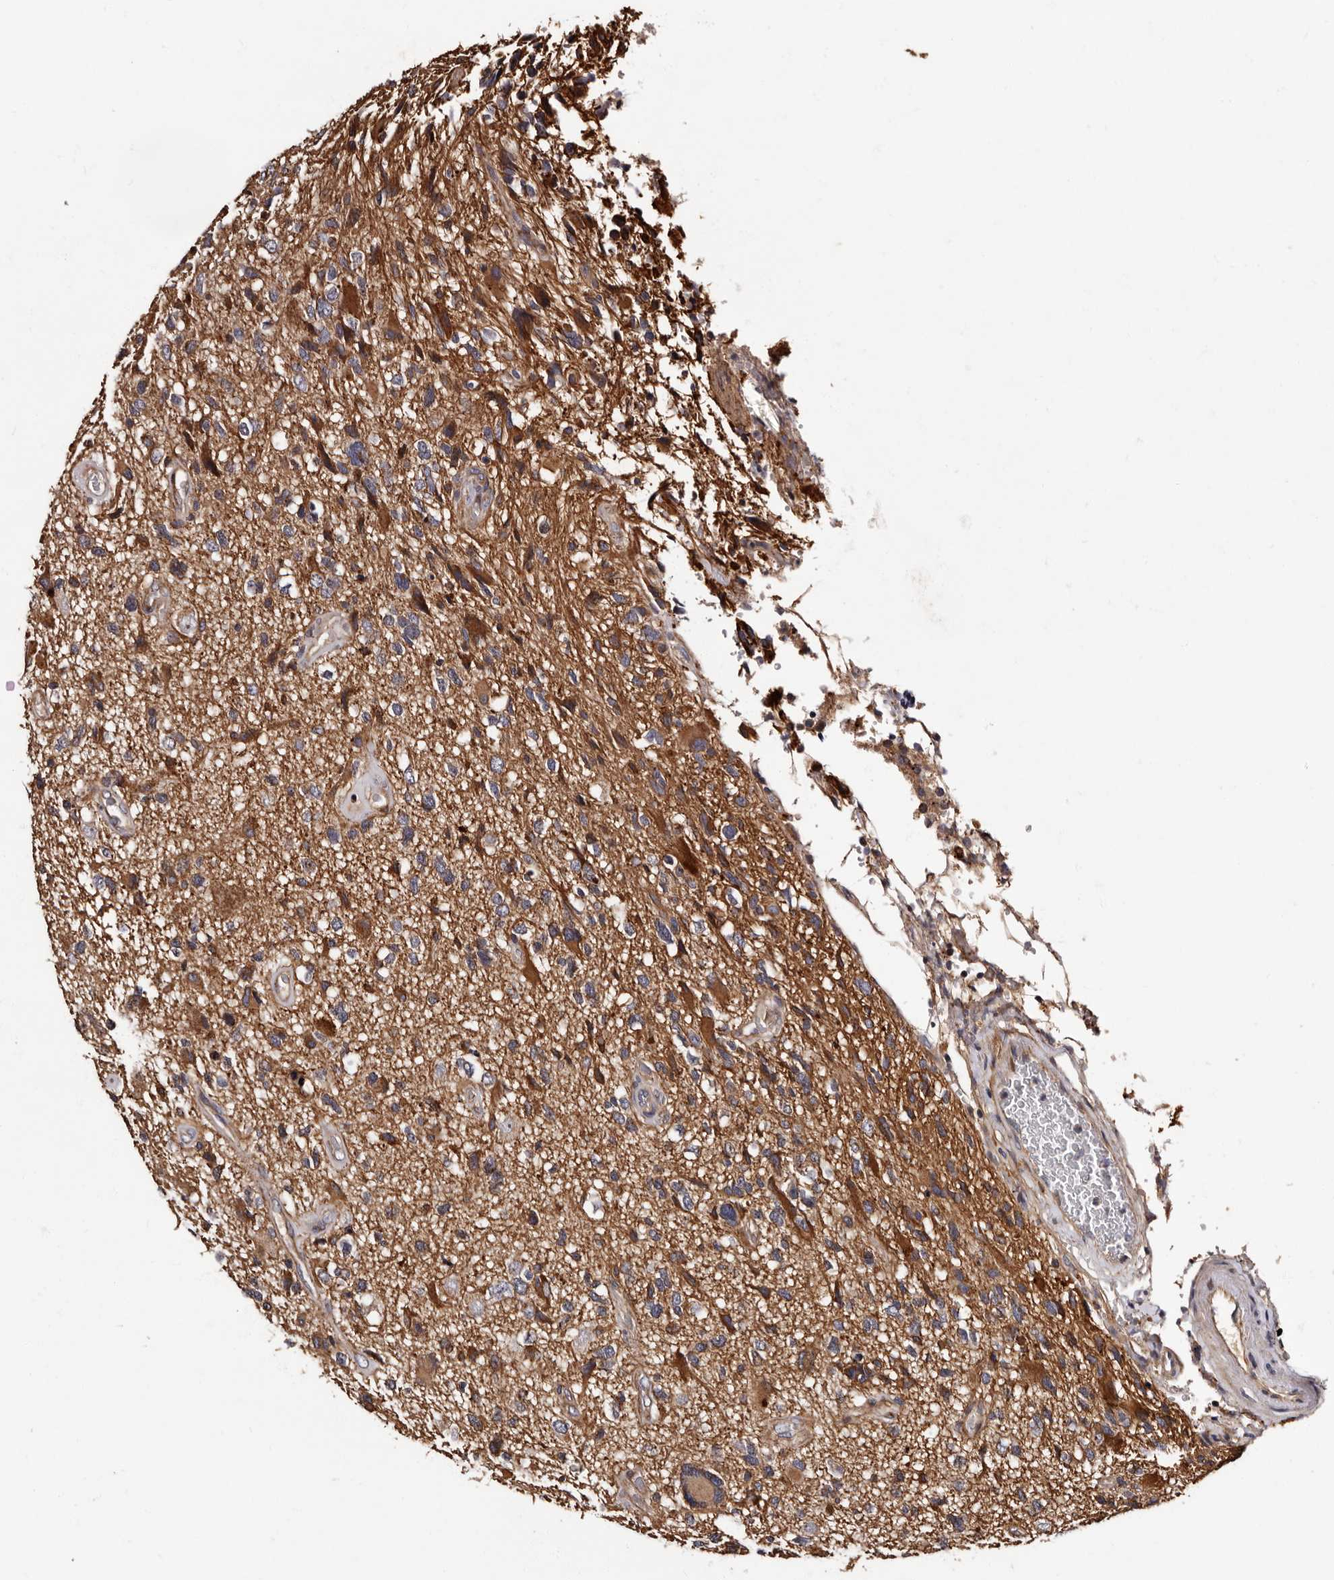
{"staining": {"intensity": "moderate", "quantity": "25%-75%", "location": "cytoplasmic/membranous"}, "tissue": "glioma", "cell_type": "Tumor cells", "image_type": "cancer", "snomed": [{"axis": "morphology", "description": "Glioma, malignant, High grade"}, {"axis": "topography", "description": "Brain"}], "caption": "Immunohistochemistry (IHC) of human glioma shows medium levels of moderate cytoplasmic/membranous staining in about 25%-75% of tumor cells.", "gene": "ADCK5", "patient": {"sex": "male", "age": 33}}